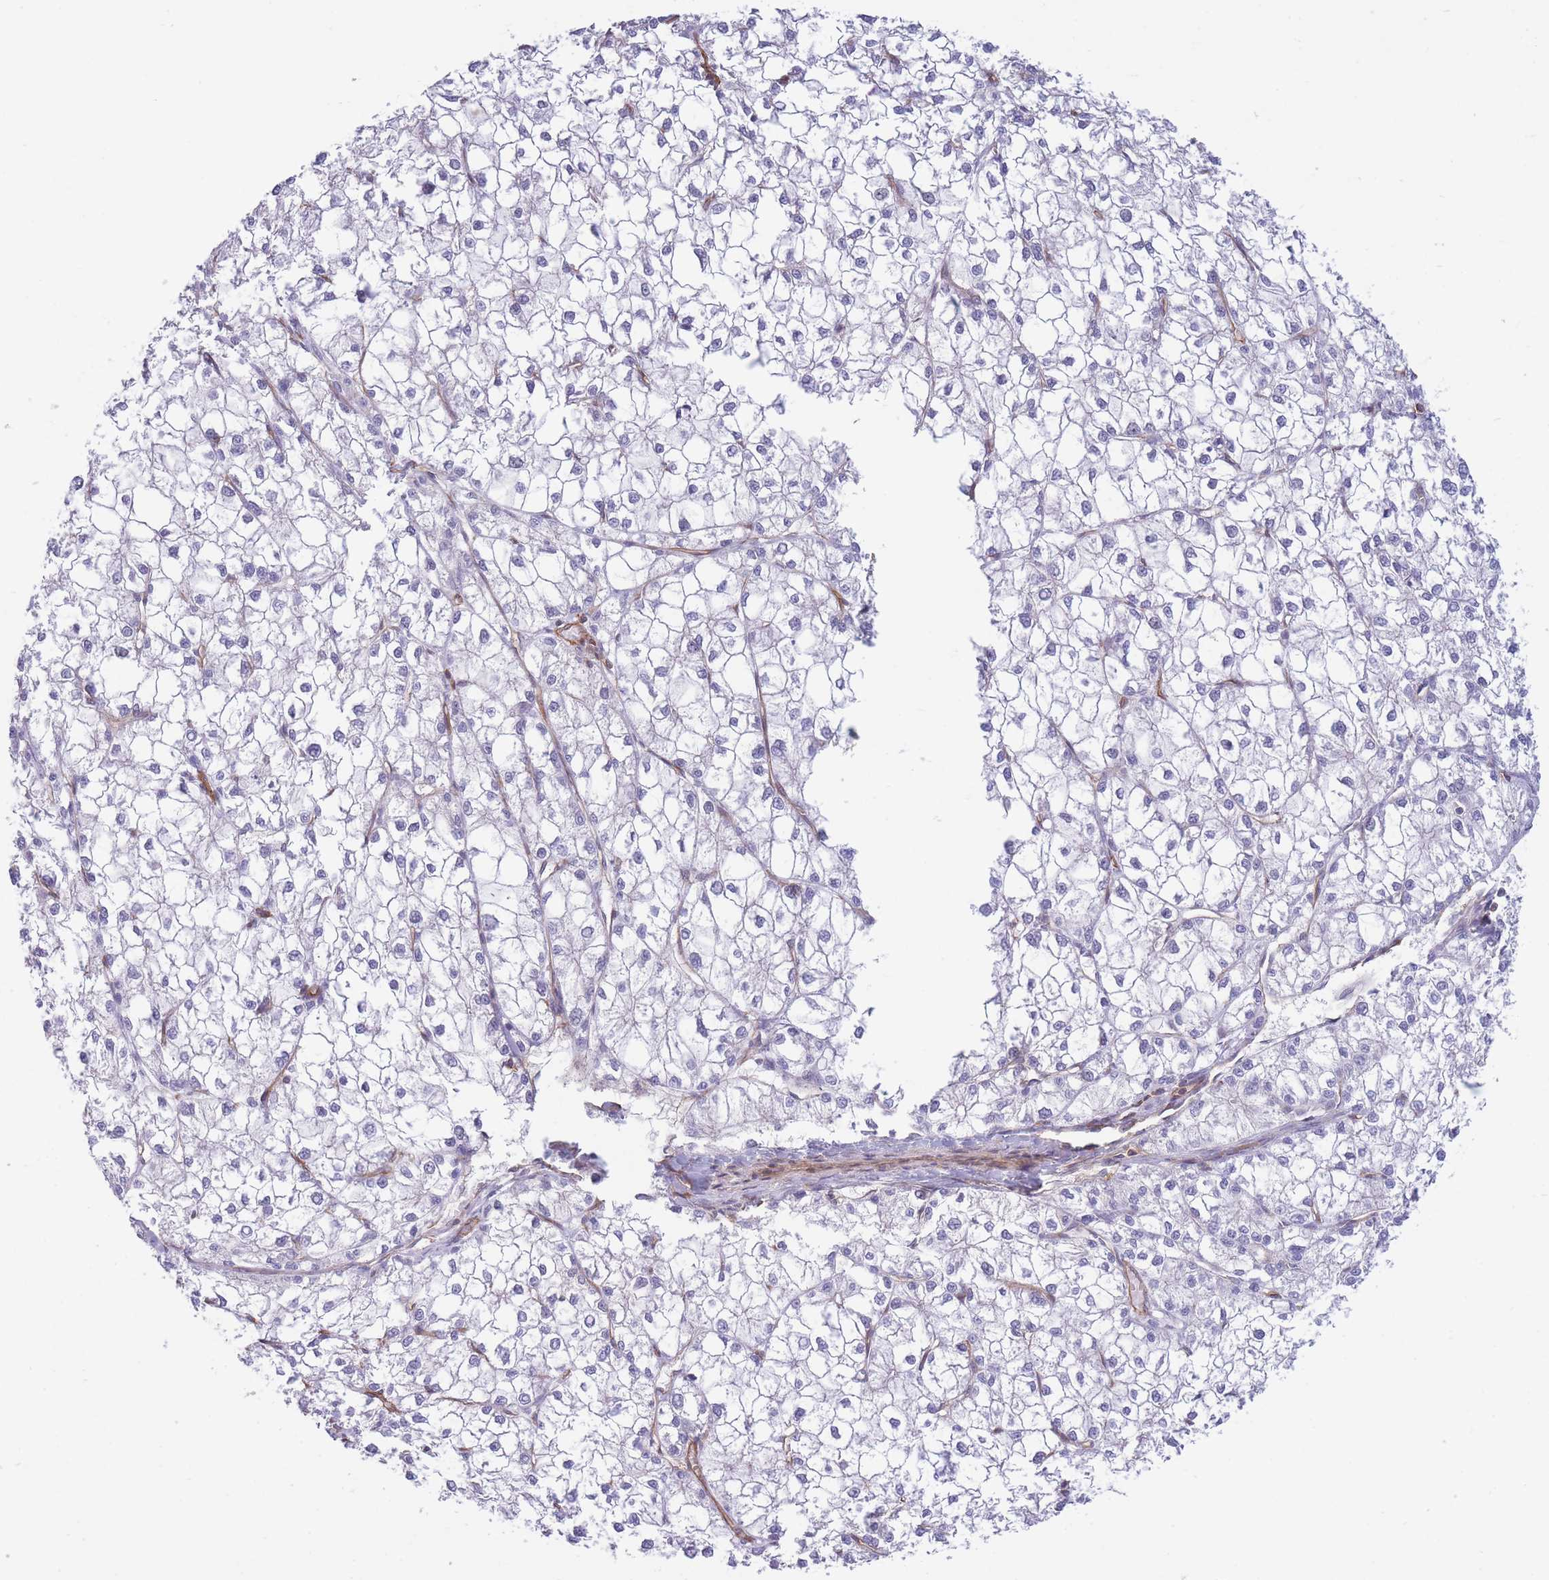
{"staining": {"intensity": "negative", "quantity": "none", "location": "none"}, "tissue": "liver cancer", "cell_type": "Tumor cells", "image_type": "cancer", "snomed": [{"axis": "morphology", "description": "Carcinoma, Hepatocellular, NOS"}, {"axis": "topography", "description": "Liver"}], "caption": "DAB immunohistochemical staining of human liver cancer displays no significant staining in tumor cells.", "gene": "CDC25B", "patient": {"sex": "female", "age": 43}}